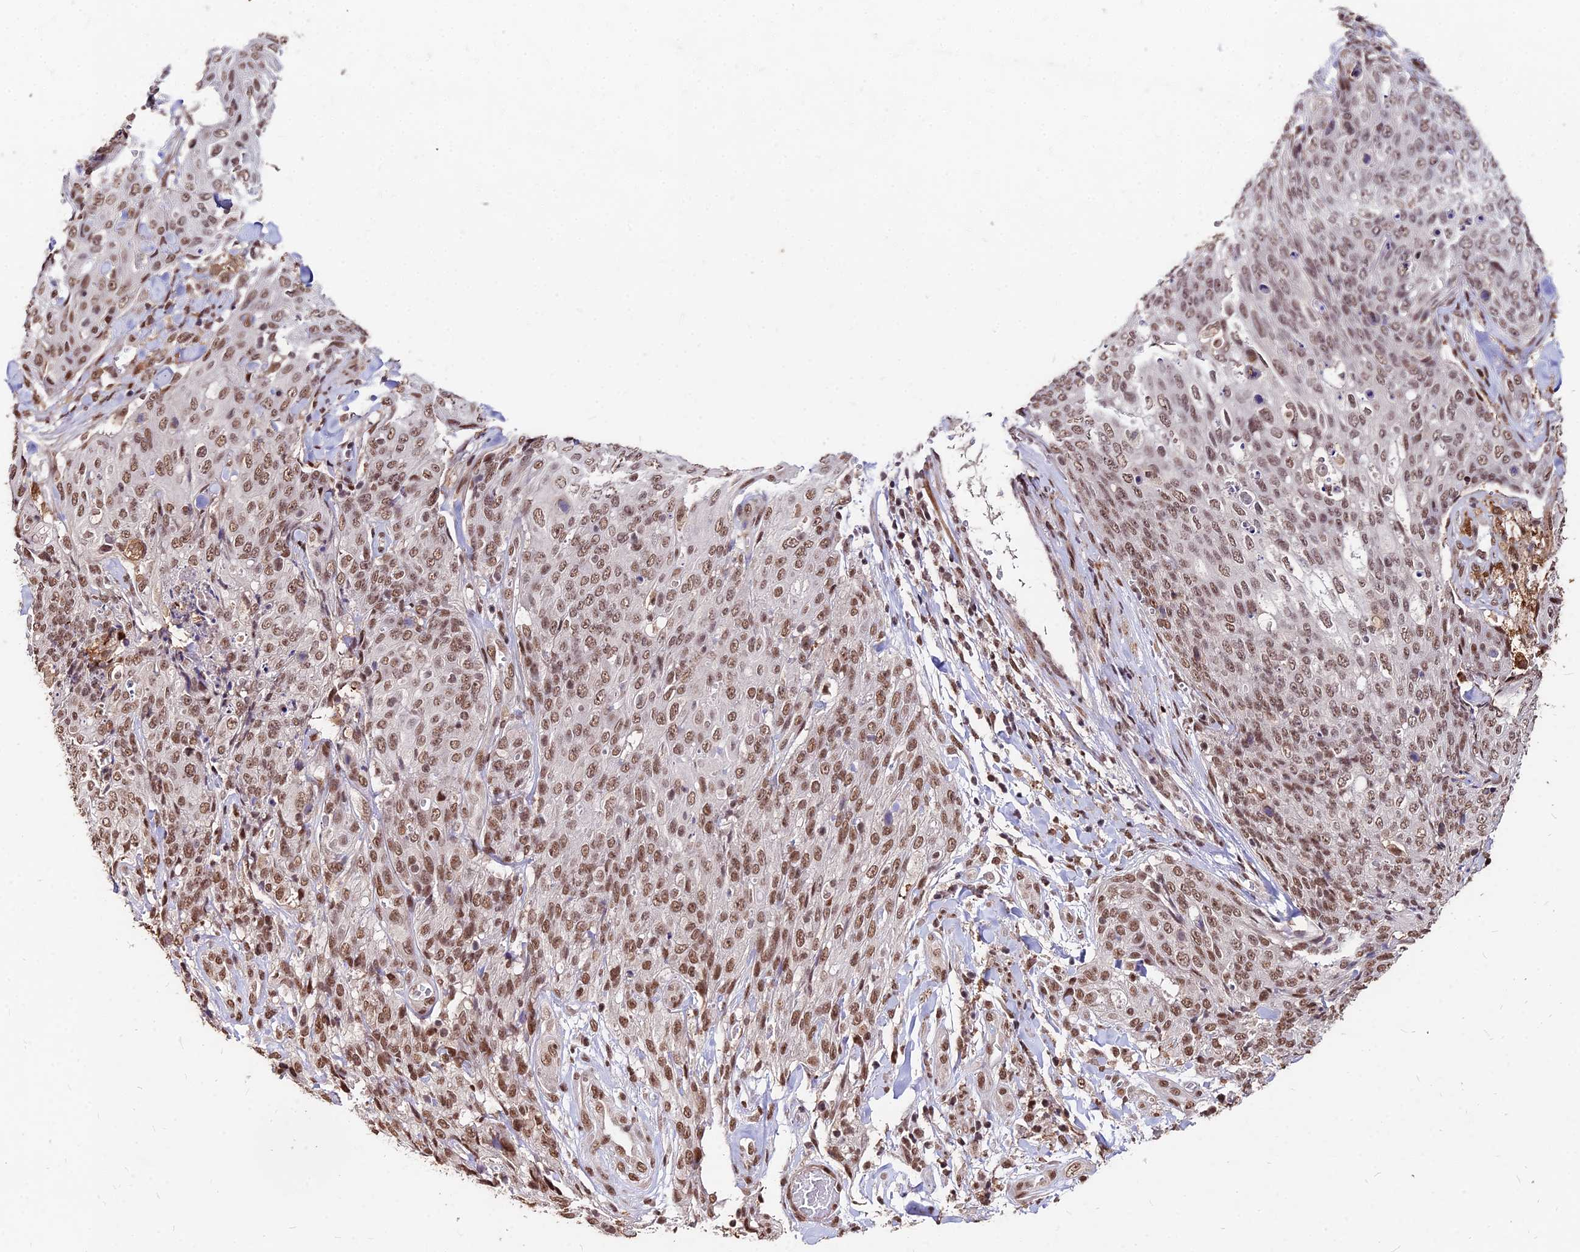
{"staining": {"intensity": "moderate", "quantity": ">75%", "location": "nuclear"}, "tissue": "skin cancer", "cell_type": "Tumor cells", "image_type": "cancer", "snomed": [{"axis": "morphology", "description": "Squamous cell carcinoma, NOS"}, {"axis": "topography", "description": "Skin"}, {"axis": "topography", "description": "Vulva"}], "caption": "Human skin cancer (squamous cell carcinoma) stained with a protein marker displays moderate staining in tumor cells.", "gene": "ZBED4", "patient": {"sex": "female", "age": 85}}